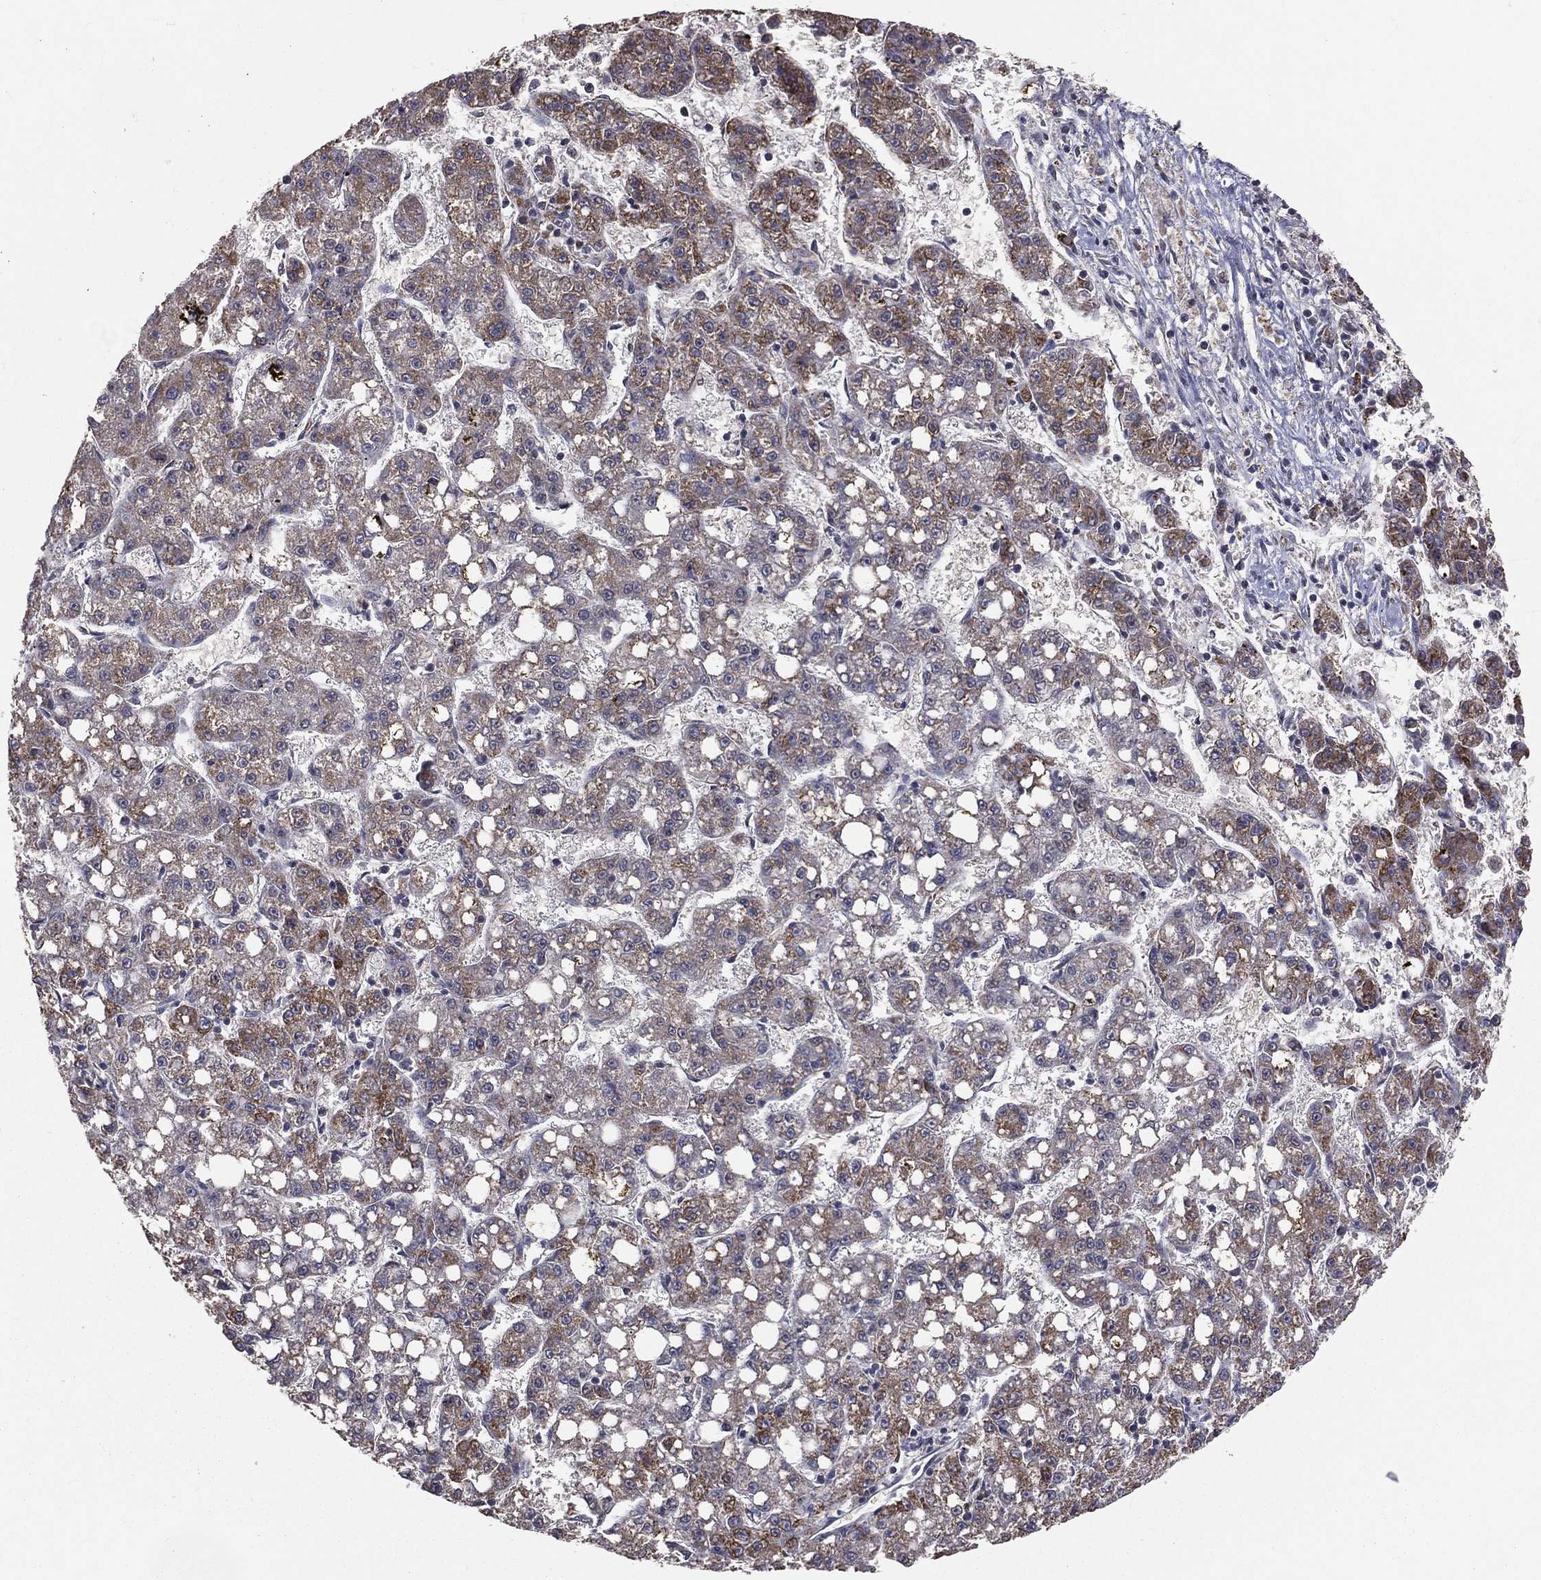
{"staining": {"intensity": "moderate", "quantity": "<25%", "location": "cytoplasmic/membranous"}, "tissue": "liver cancer", "cell_type": "Tumor cells", "image_type": "cancer", "snomed": [{"axis": "morphology", "description": "Carcinoma, Hepatocellular, NOS"}, {"axis": "topography", "description": "Liver"}], "caption": "Hepatocellular carcinoma (liver) stained with a protein marker demonstrates moderate staining in tumor cells.", "gene": "MRPL46", "patient": {"sex": "female", "age": 65}}